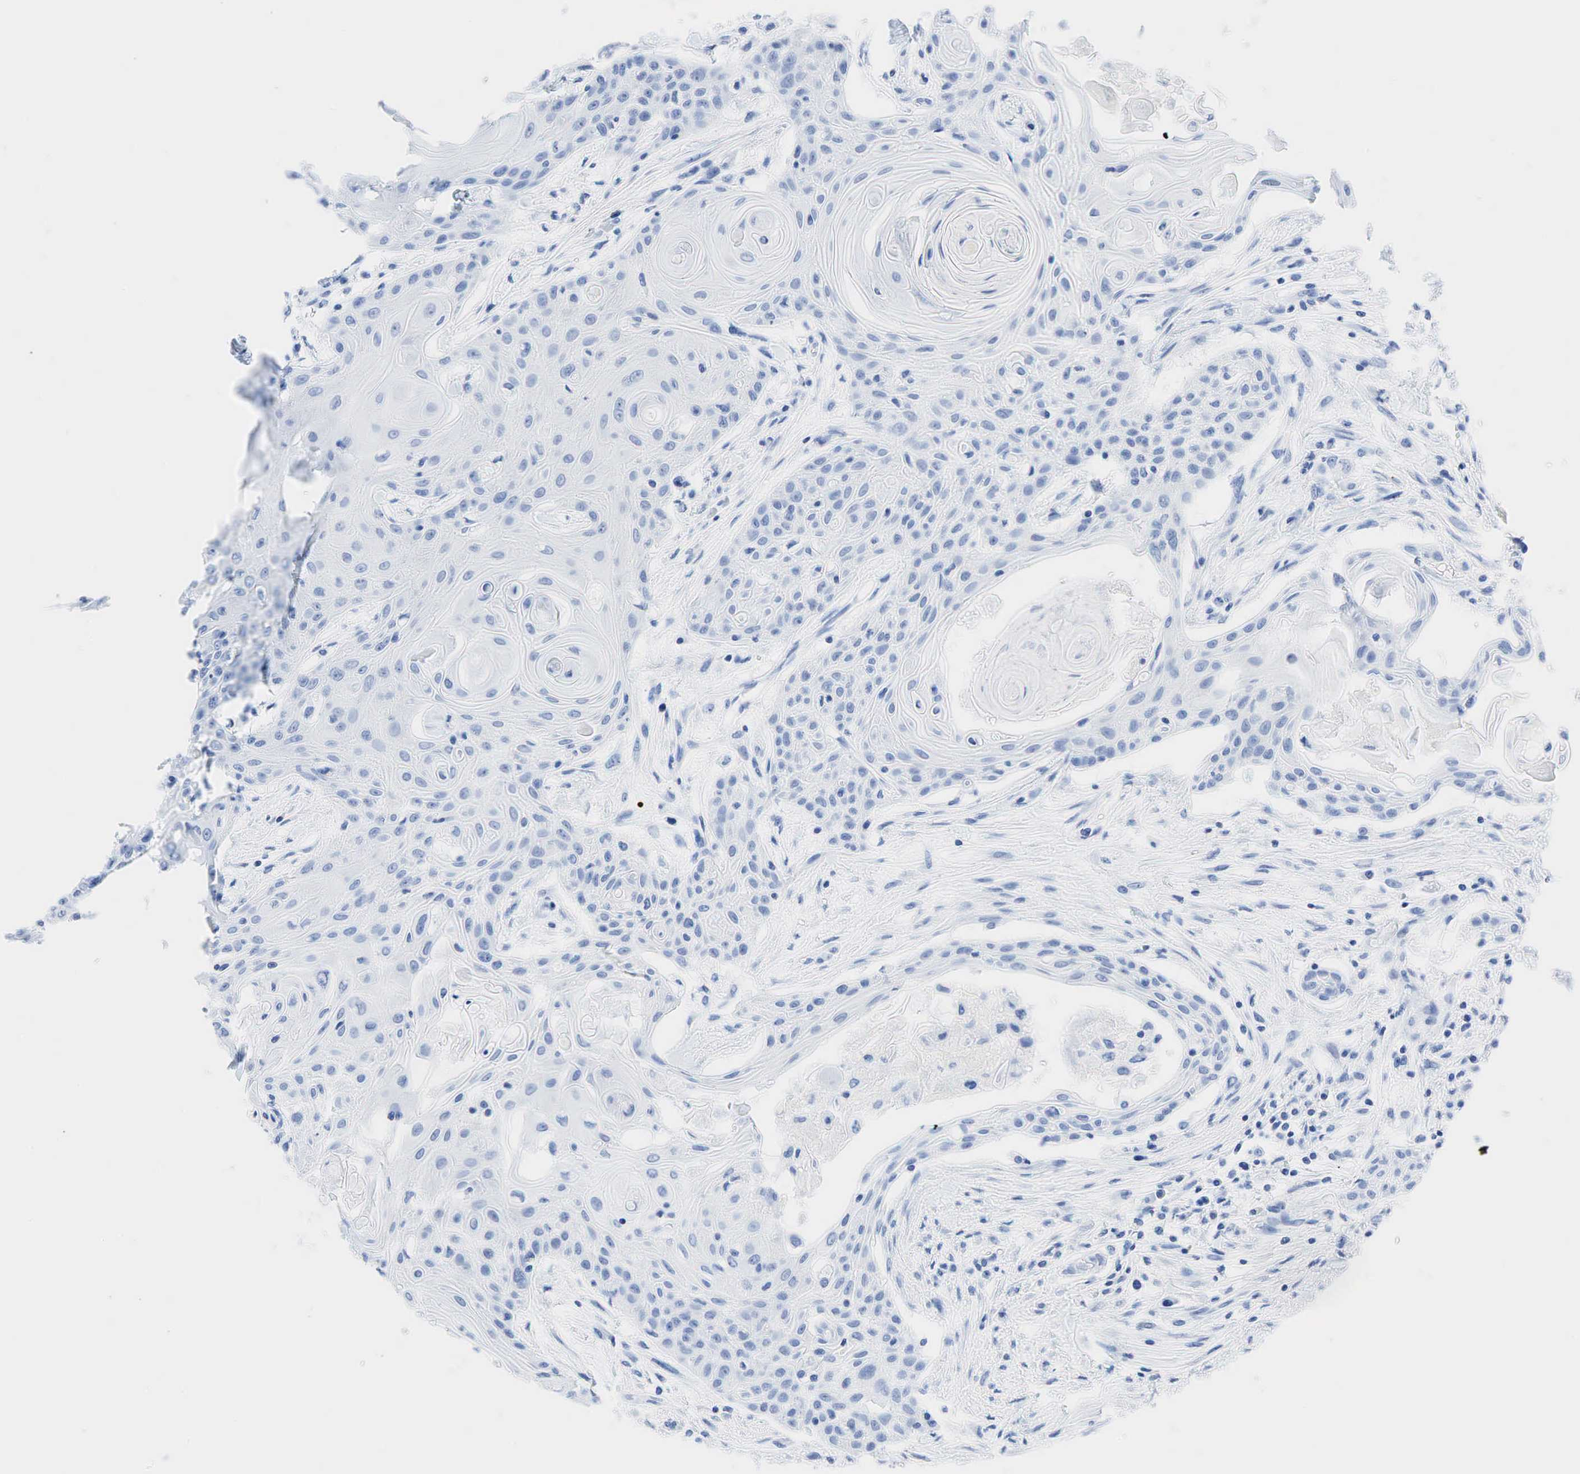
{"staining": {"intensity": "negative", "quantity": "none", "location": "none"}, "tissue": "head and neck cancer", "cell_type": "Tumor cells", "image_type": "cancer", "snomed": [{"axis": "morphology", "description": "Squamous cell carcinoma, NOS"}, {"axis": "morphology", "description": "Squamous cell carcinoma, metastatic, NOS"}, {"axis": "topography", "description": "Lymph node"}, {"axis": "topography", "description": "Salivary gland"}, {"axis": "topography", "description": "Head-Neck"}], "caption": "This photomicrograph is of squamous cell carcinoma (head and neck) stained with immunohistochemistry to label a protein in brown with the nuclei are counter-stained blue. There is no staining in tumor cells.", "gene": "INHA", "patient": {"sex": "female", "age": 74}}